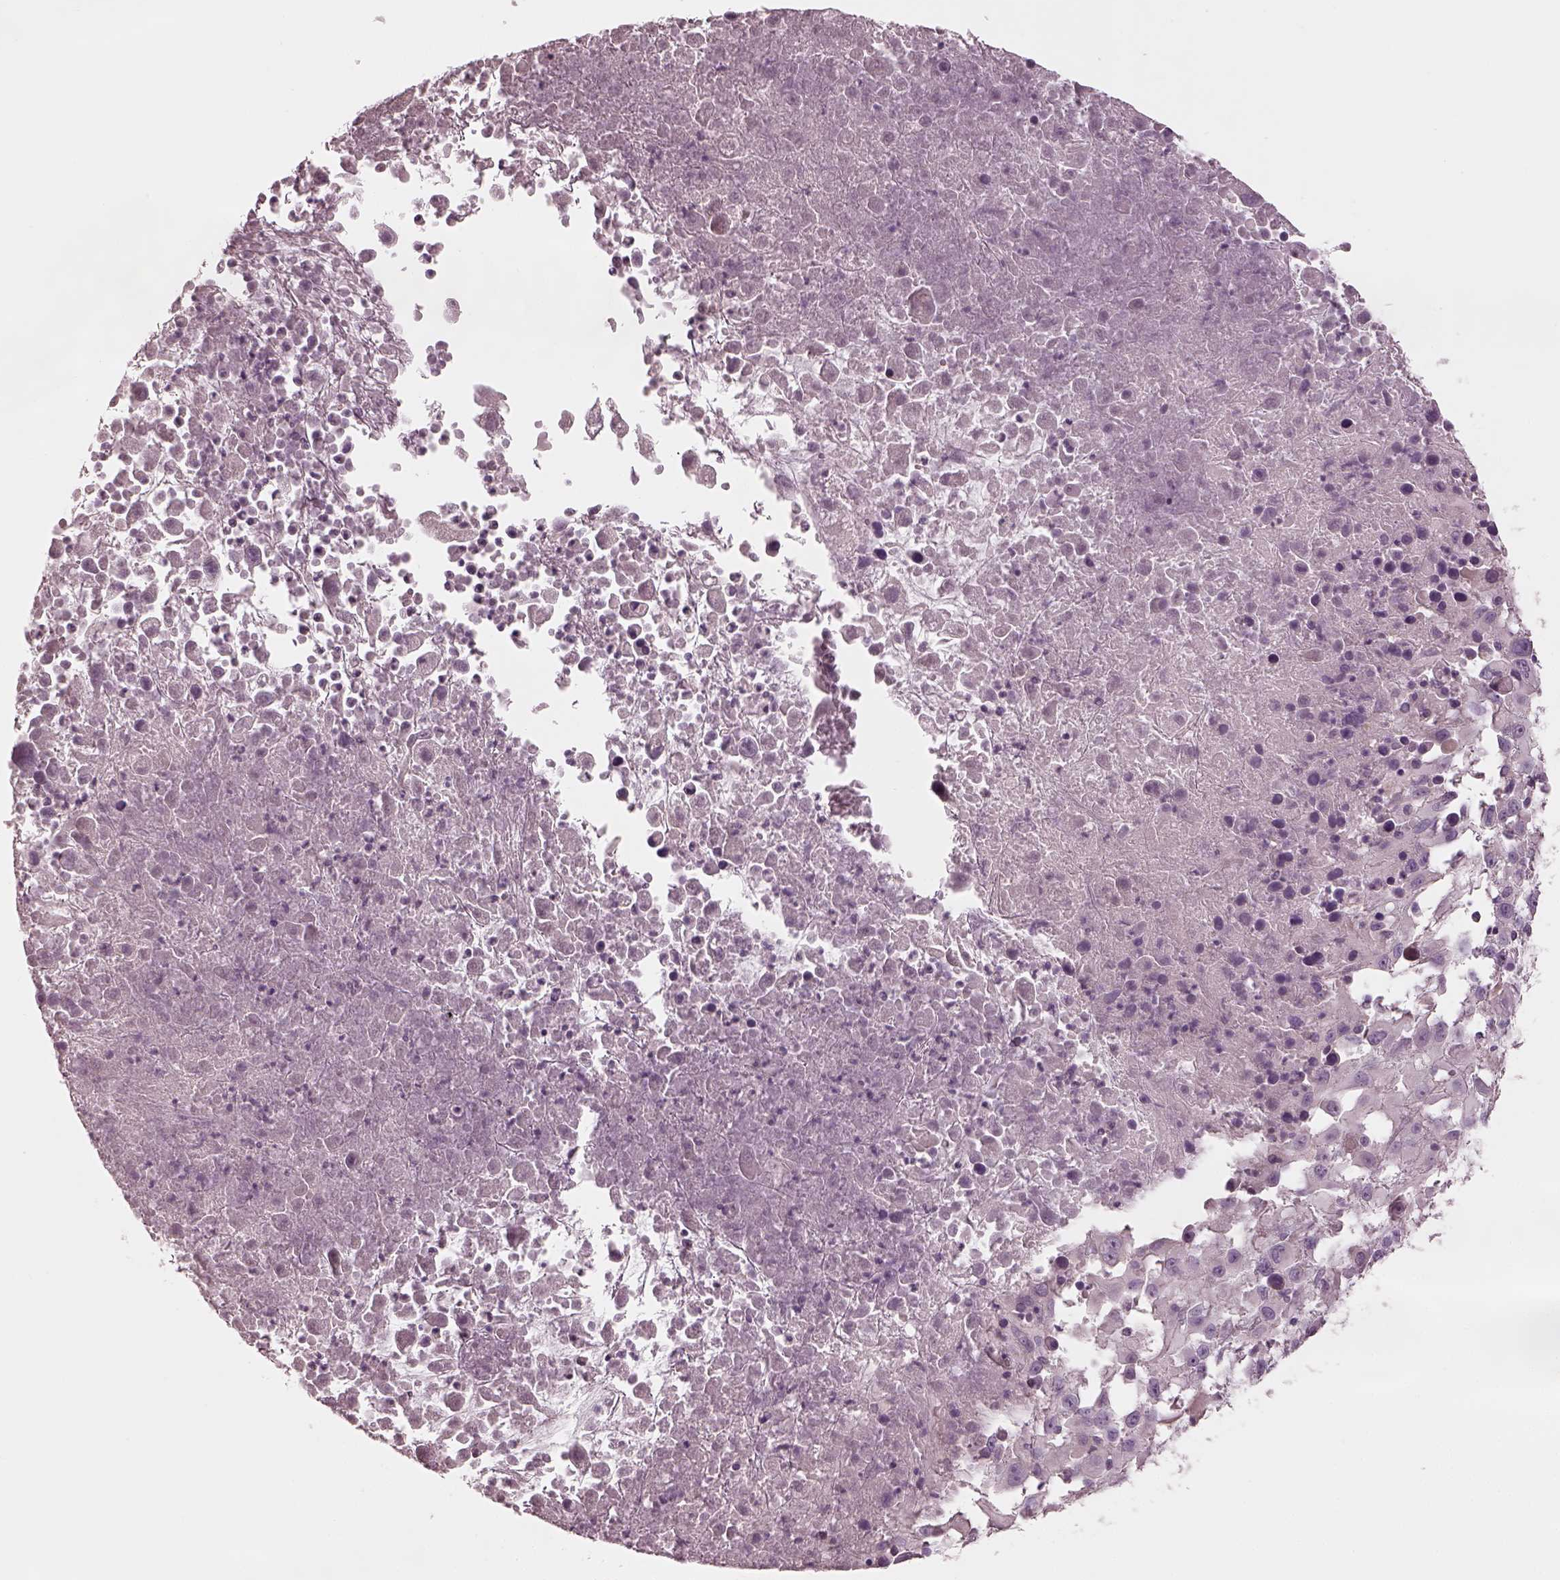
{"staining": {"intensity": "negative", "quantity": "none", "location": "none"}, "tissue": "melanoma", "cell_type": "Tumor cells", "image_type": "cancer", "snomed": [{"axis": "morphology", "description": "Malignant melanoma, Metastatic site"}, {"axis": "topography", "description": "Soft tissue"}], "caption": "An IHC image of malignant melanoma (metastatic site) is shown. There is no staining in tumor cells of malignant melanoma (metastatic site).", "gene": "MIA", "patient": {"sex": "male", "age": 50}}